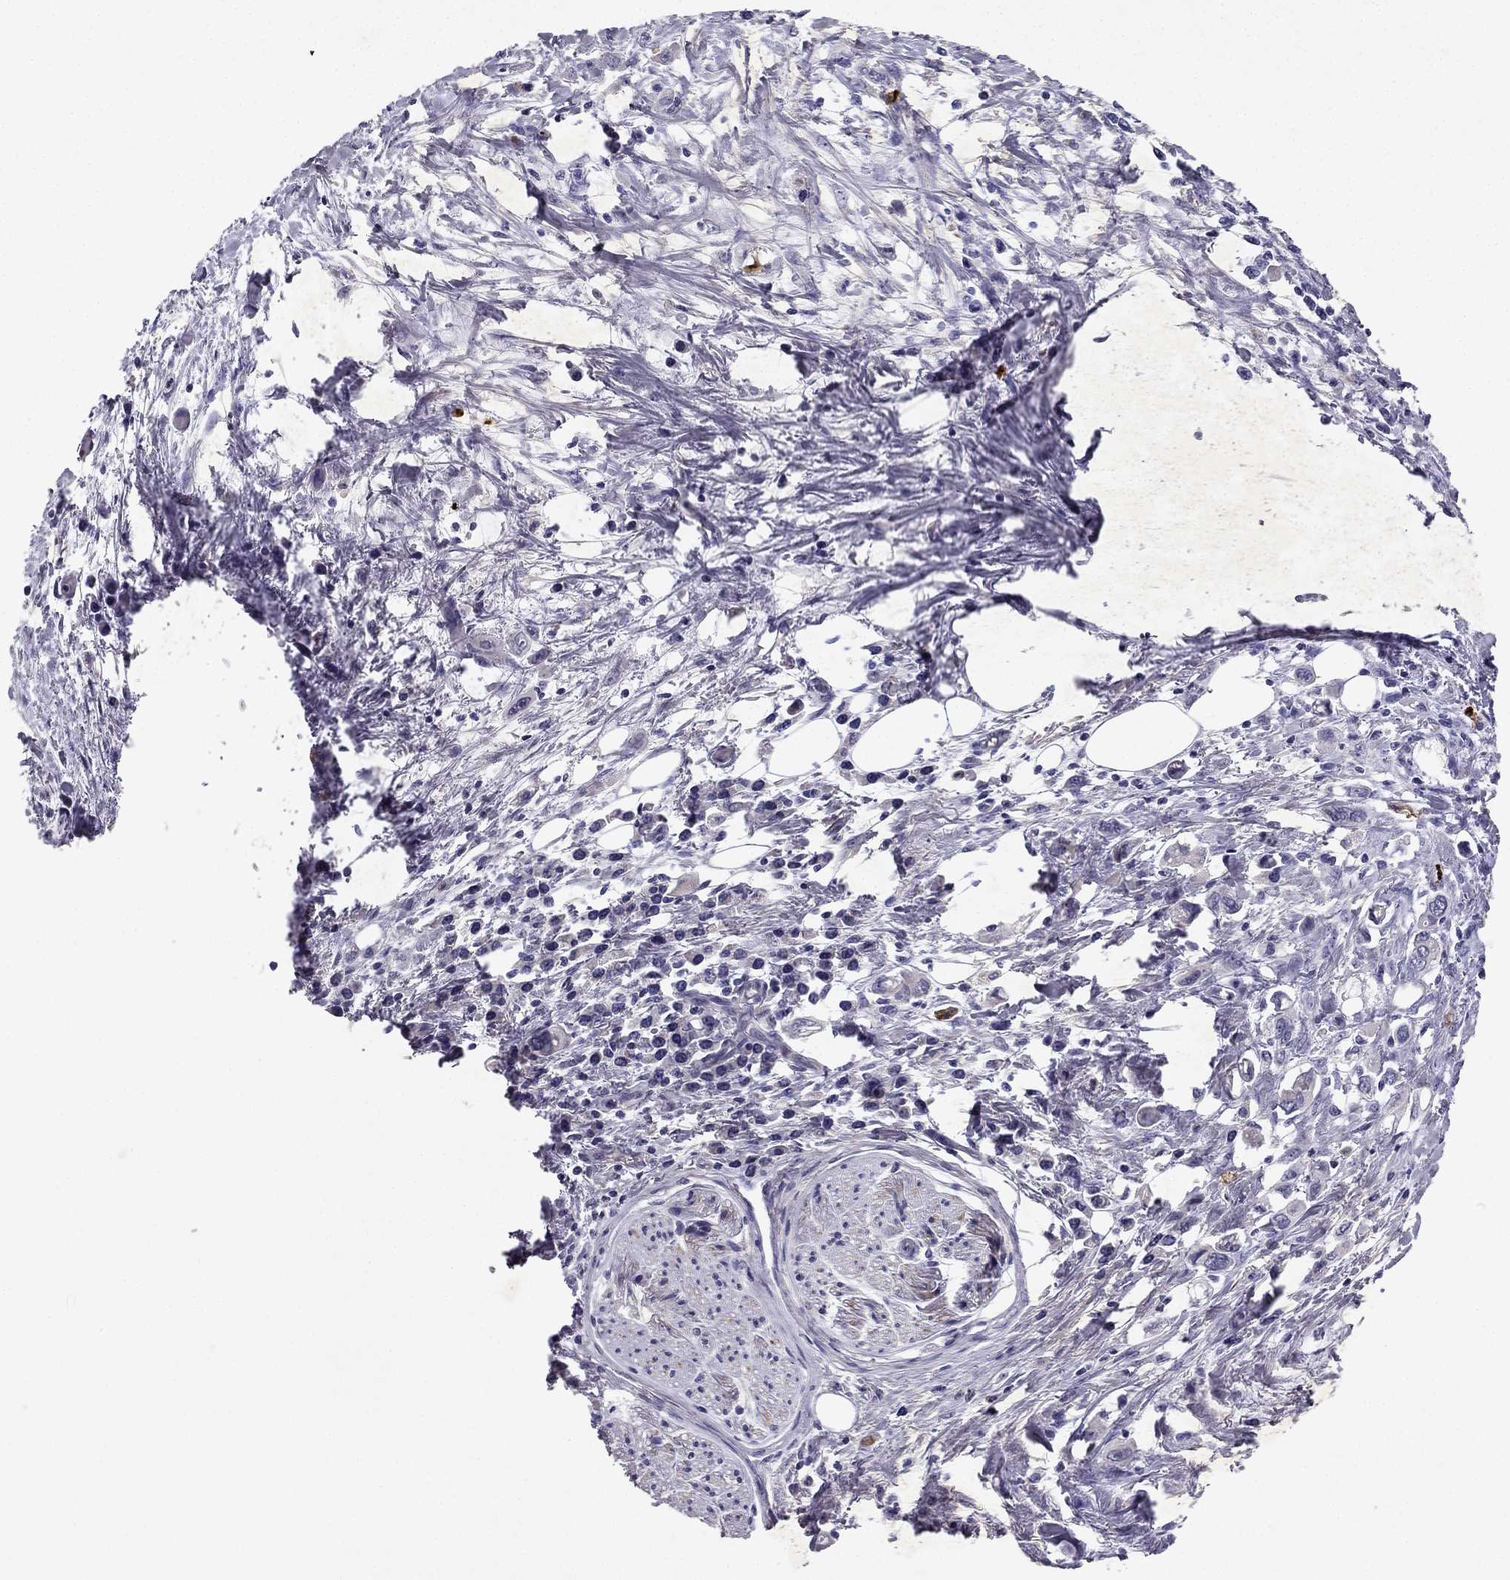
{"staining": {"intensity": "negative", "quantity": "none", "location": "none"}, "tissue": "stomach cancer", "cell_type": "Tumor cells", "image_type": "cancer", "snomed": [{"axis": "morphology", "description": "Adenocarcinoma, NOS"}, {"axis": "topography", "description": "Stomach, upper"}], "caption": "DAB (3,3'-diaminobenzidine) immunohistochemical staining of human stomach cancer shows no significant positivity in tumor cells.", "gene": "SLC6A4", "patient": {"sex": "male", "age": 75}}